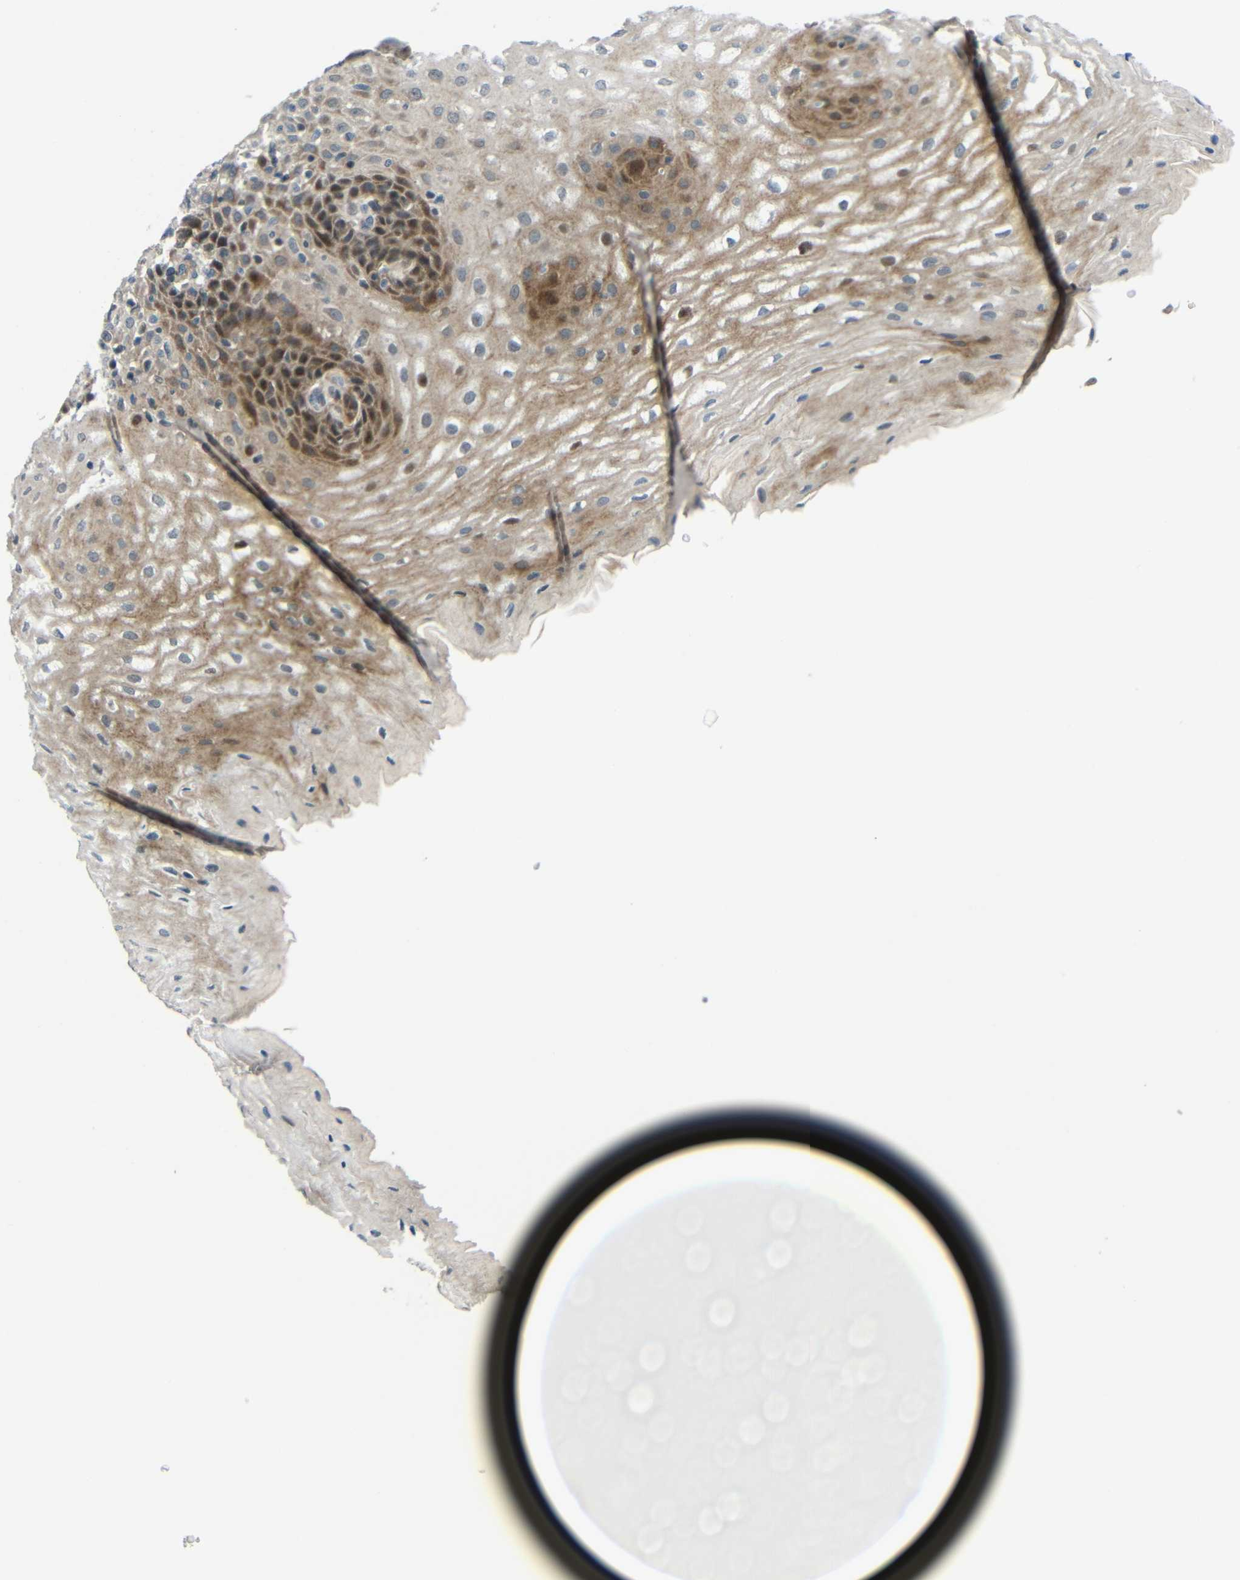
{"staining": {"intensity": "moderate", "quantity": ">75%", "location": "cytoplasmic/membranous"}, "tissue": "esophagus", "cell_type": "Squamous epithelial cells", "image_type": "normal", "snomed": [{"axis": "morphology", "description": "Normal tissue, NOS"}, {"axis": "topography", "description": "Esophagus"}], "caption": "High-power microscopy captured an IHC micrograph of unremarkable esophagus, revealing moderate cytoplasmic/membranous staining in approximately >75% of squamous epithelial cells.", "gene": "SYDE1", "patient": {"sex": "male", "age": 54}}